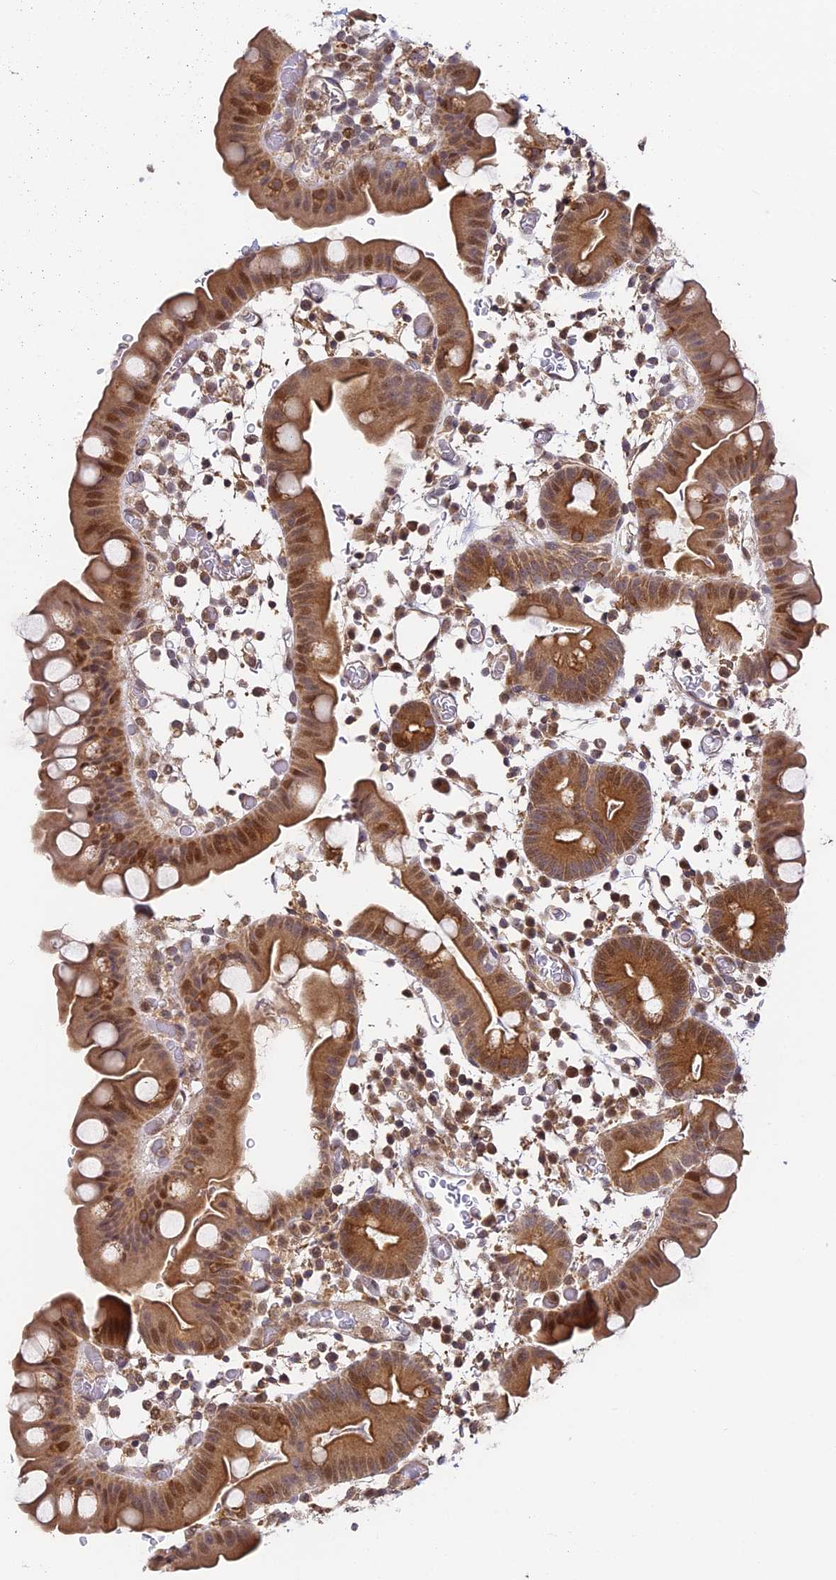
{"staining": {"intensity": "moderate", "quantity": ">75%", "location": "cytoplasmic/membranous,nuclear"}, "tissue": "small intestine", "cell_type": "Glandular cells", "image_type": "normal", "snomed": [{"axis": "morphology", "description": "Normal tissue, NOS"}, {"axis": "topography", "description": "Stomach, upper"}, {"axis": "topography", "description": "Stomach, lower"}, {"axis": "topography", "description": "Small intestine"}], "caption": "Immunohistochemistry (IHC) (DAB) staining of unremarkable human small intestine shows moderate cytoplasmic/membranous,nuclear protein staining in about >75% of glandular cells. The staining is performed using DAB brown chromogen to label protein expression. The nuclei are counter-stained blue using hematoxylin.", "gene": "ENSG00000268870", "patient": {"sex": "male", "age": 68}}